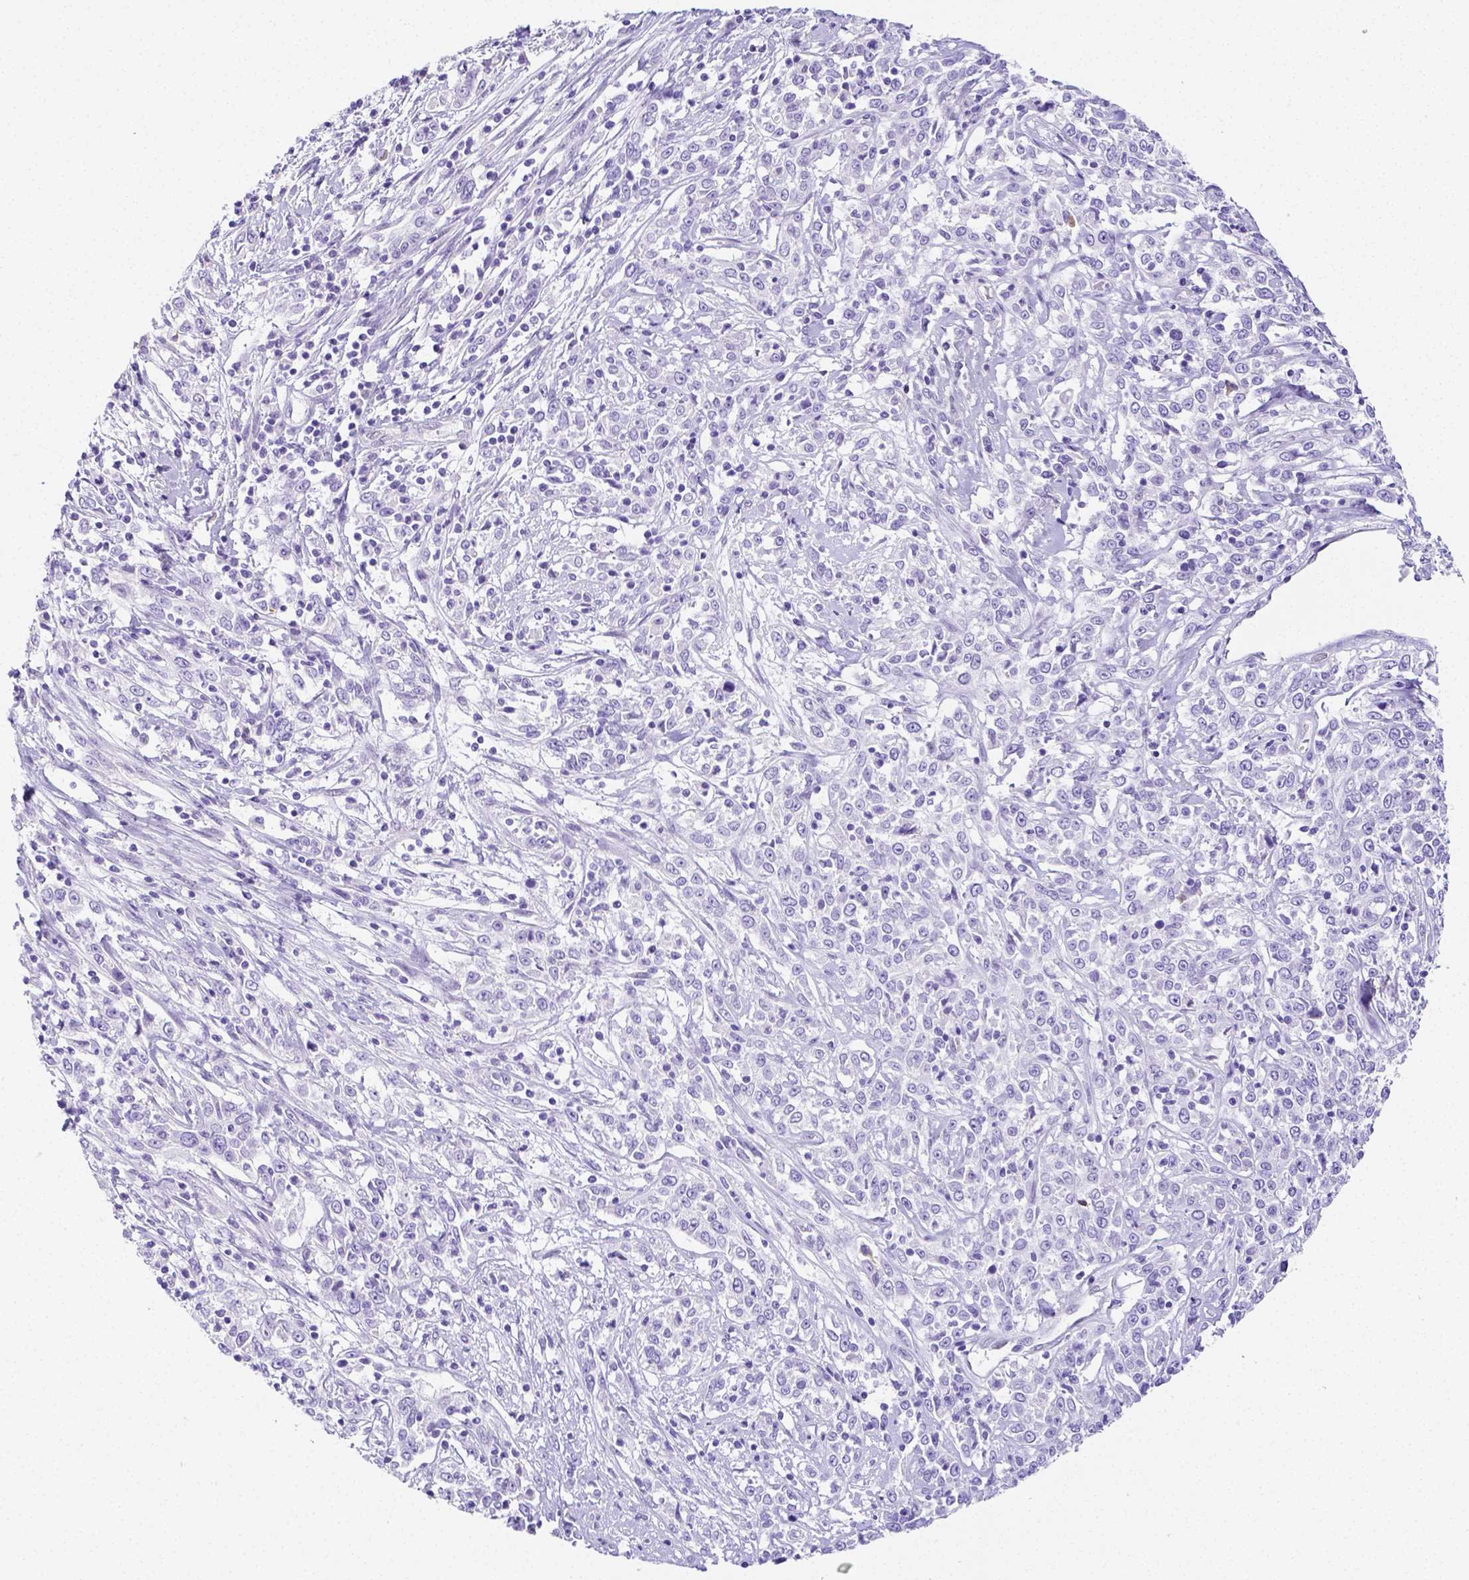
{"staining": {"intensity": "negative", "quantity": "none", "location": "none"}, "tissue": "cervical cancer", "cell_type": "Tumor cells", "image_type": "cancer", "snomed": [{"axis": "morphology", "description": "Adenocarcinoma, NOS"}, {"axis": "topography", "description": "Cervix"}], "caption": "Protein analysis of cervical cancer exhibits no significant positivity in tumor cells.", "gene": "ARHGAP36", "patient": {"sex": "female", "age": 40}}